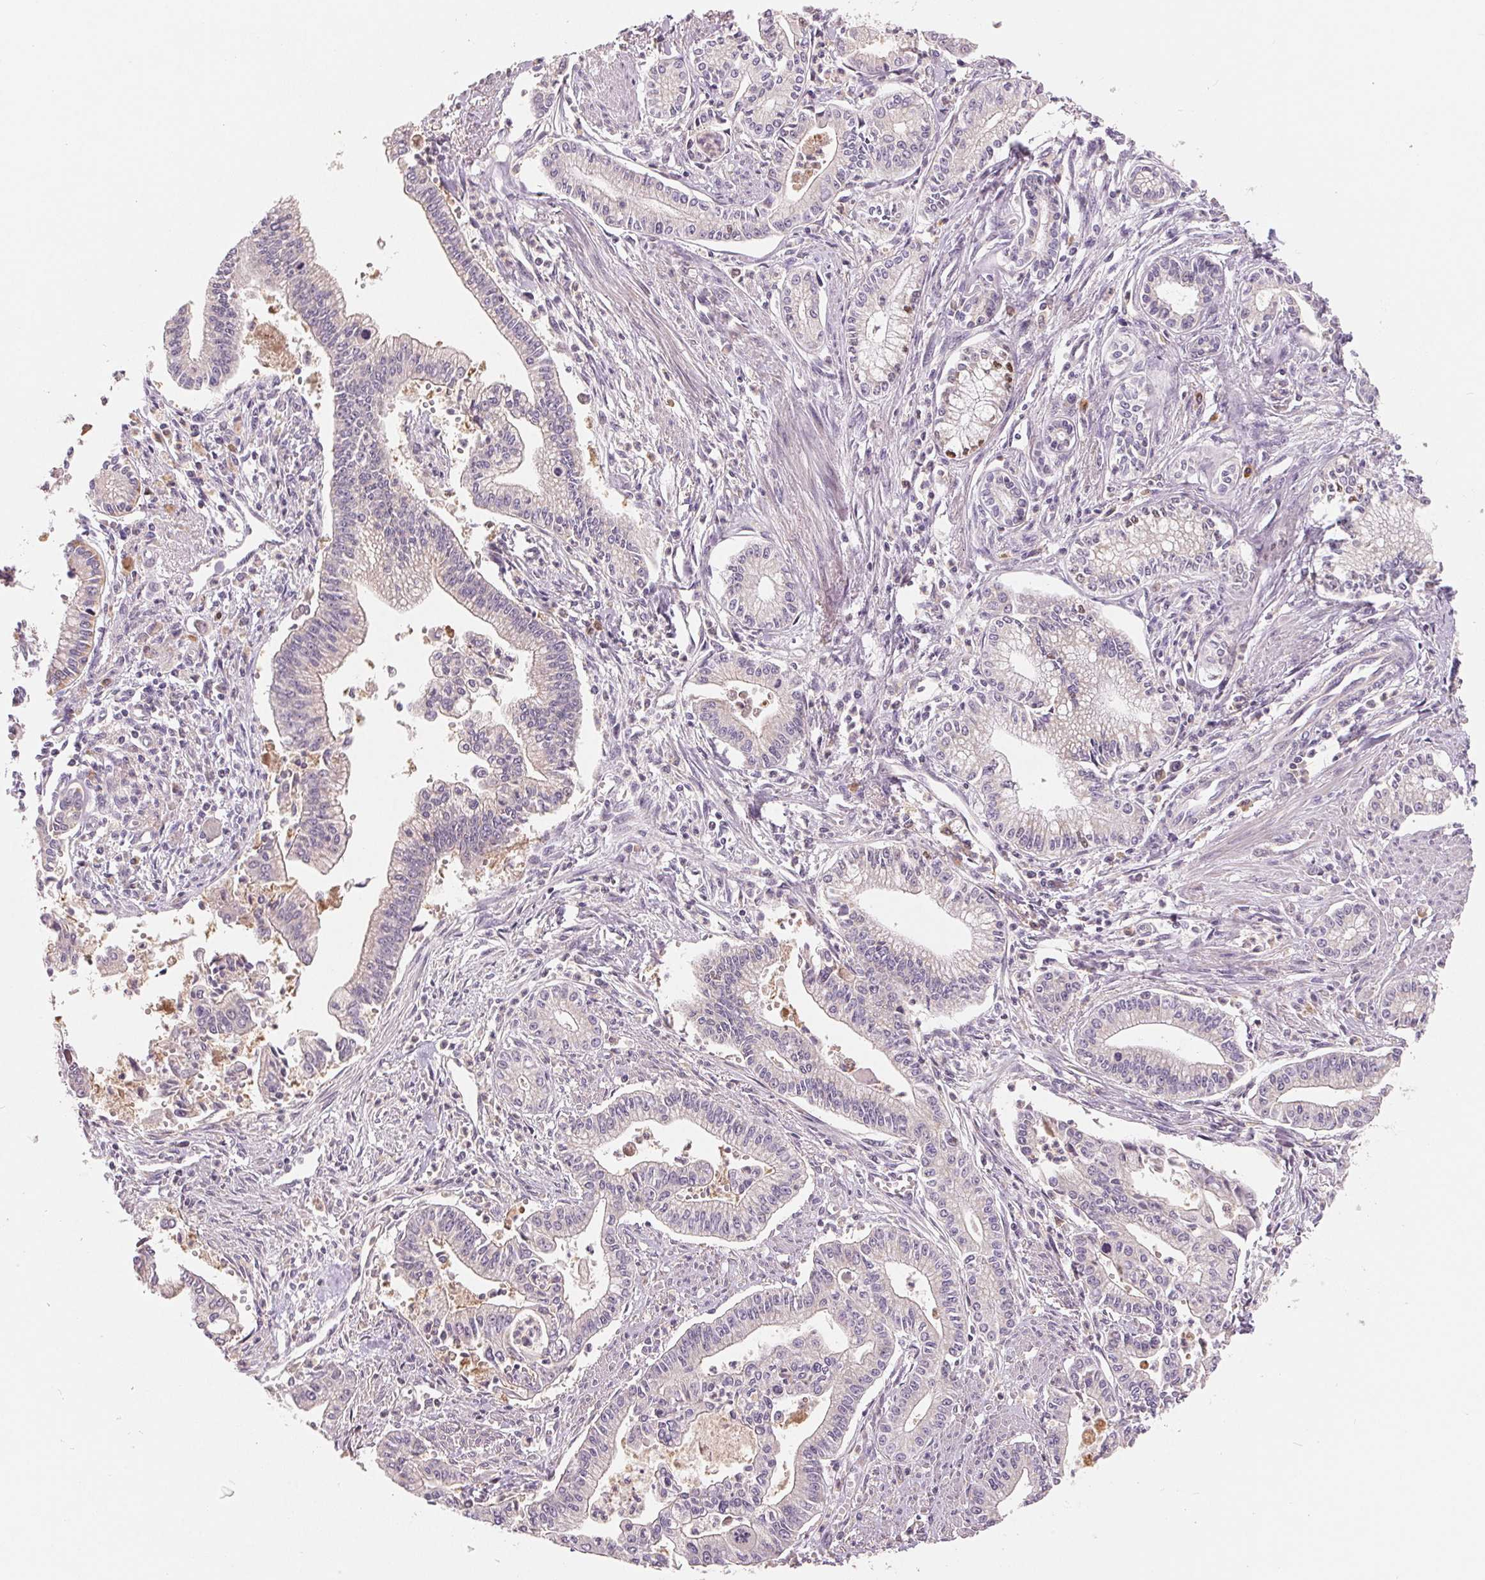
{"staining": {"intensity": "weak", "quantity": "<25%", "location": "cytoplasmic/membranous"}, "tissue": "pancreatic cancer", "cell_type": "Tumor cells", "image_type": "cancer", "snomed": [{"axis": "morphology", "description": "Adenocarcinoma, NOS"}, {"axis": "topography", "description": "Pancreas"}], "caption": "This is an immunohistochemistry (IHC) image of pancreatic cancer (adenocarcinoma). There is no expression in tumor cells.", "gene": "AQP8", "patient": {"sex": "female", "age": 65}}